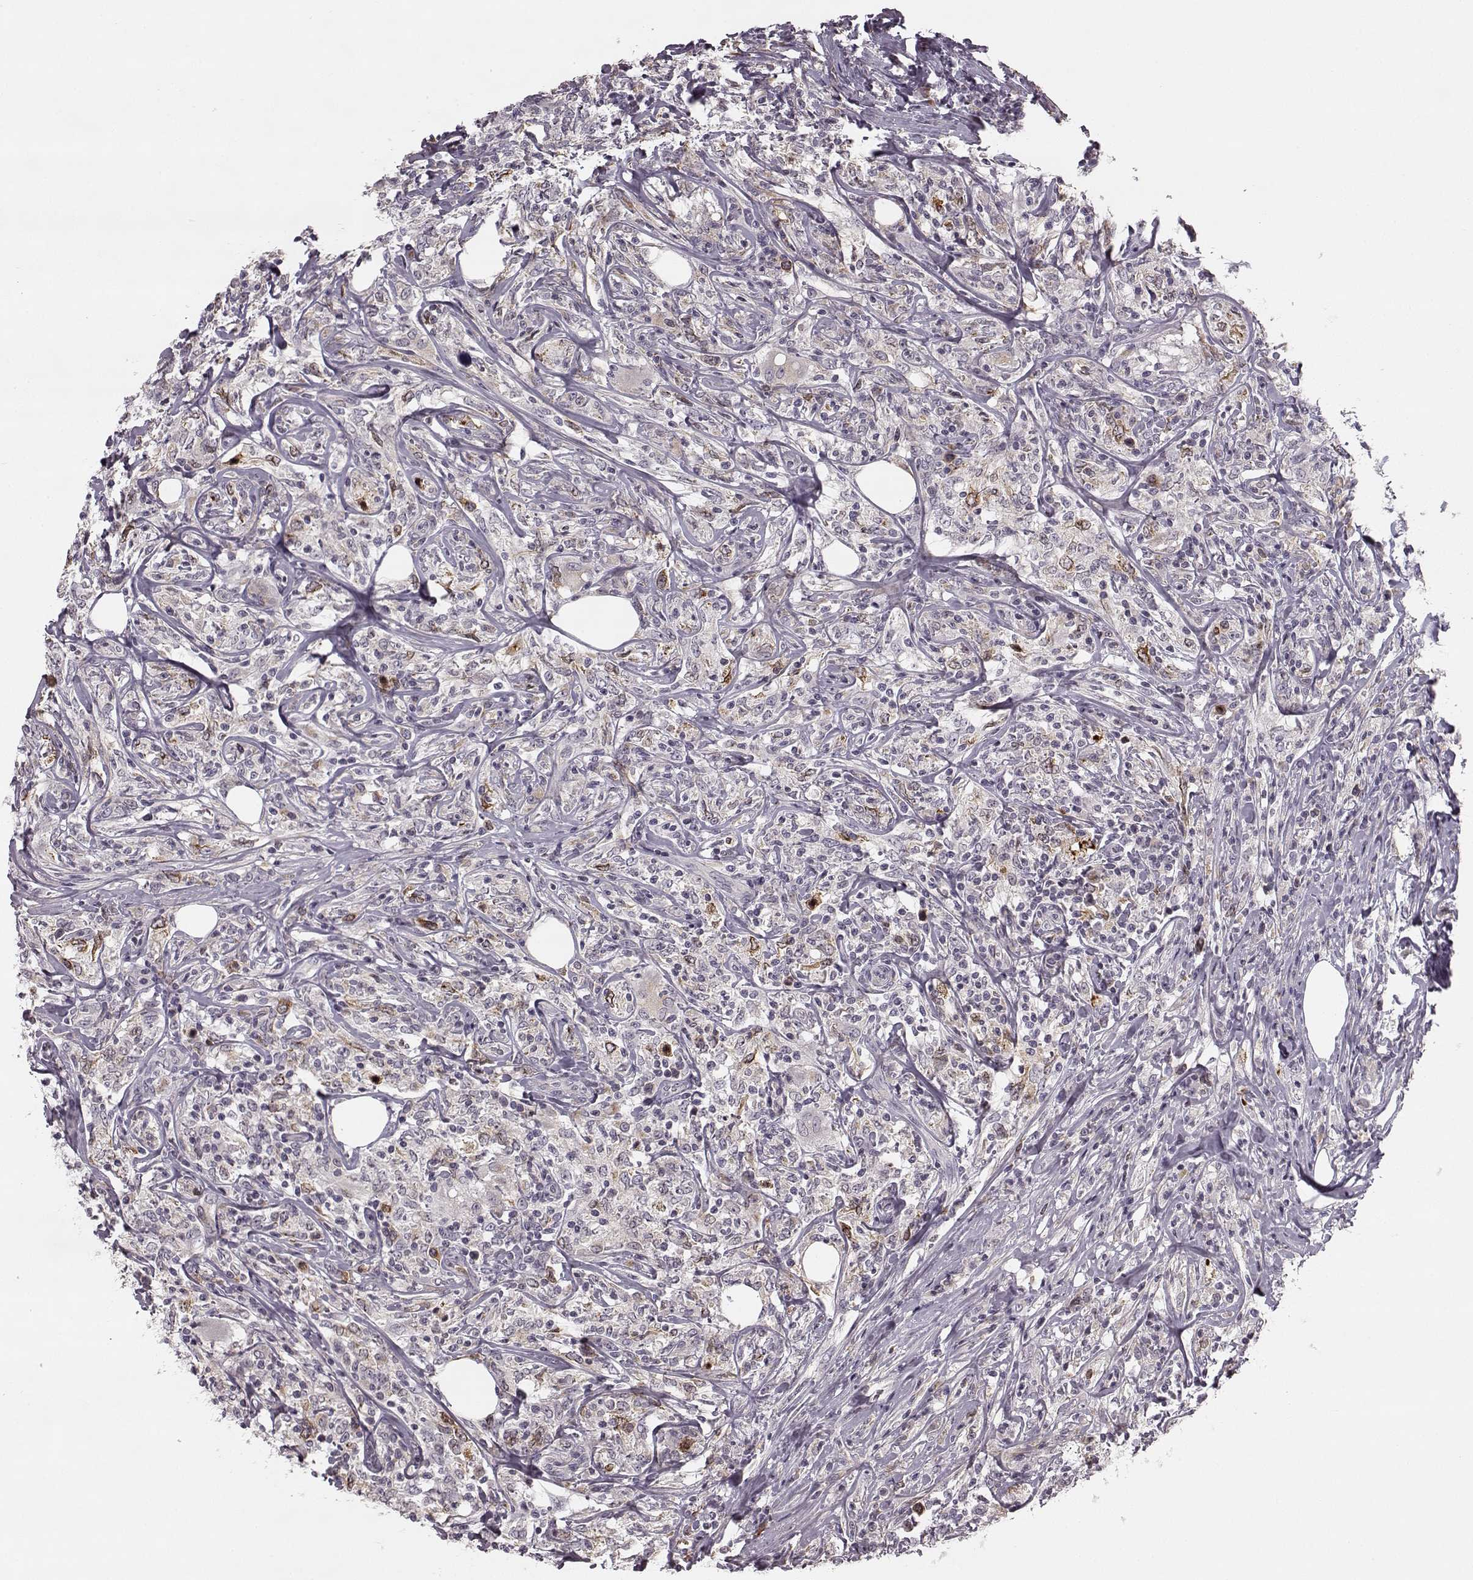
{"staining": {"intensity": "negative", "quantity": "none", "location": "none"}, "tissue": "lymphoma", "cell_type": "Tumor cells", "image_type": "cancer", "snomed": [{"axis": "morphology", "description": "Malignant lymphoma, non-Hodgkin's type, High grade"}, {"axis": "topography", "description": "Lymph node"}], "caption": "Tumor cells show no significant protein positivity in high-grade malignant lymphoma, non-Hodgkin's type.", "gene": "HMMR", "patient": {"sex": "female", "age": 84}}